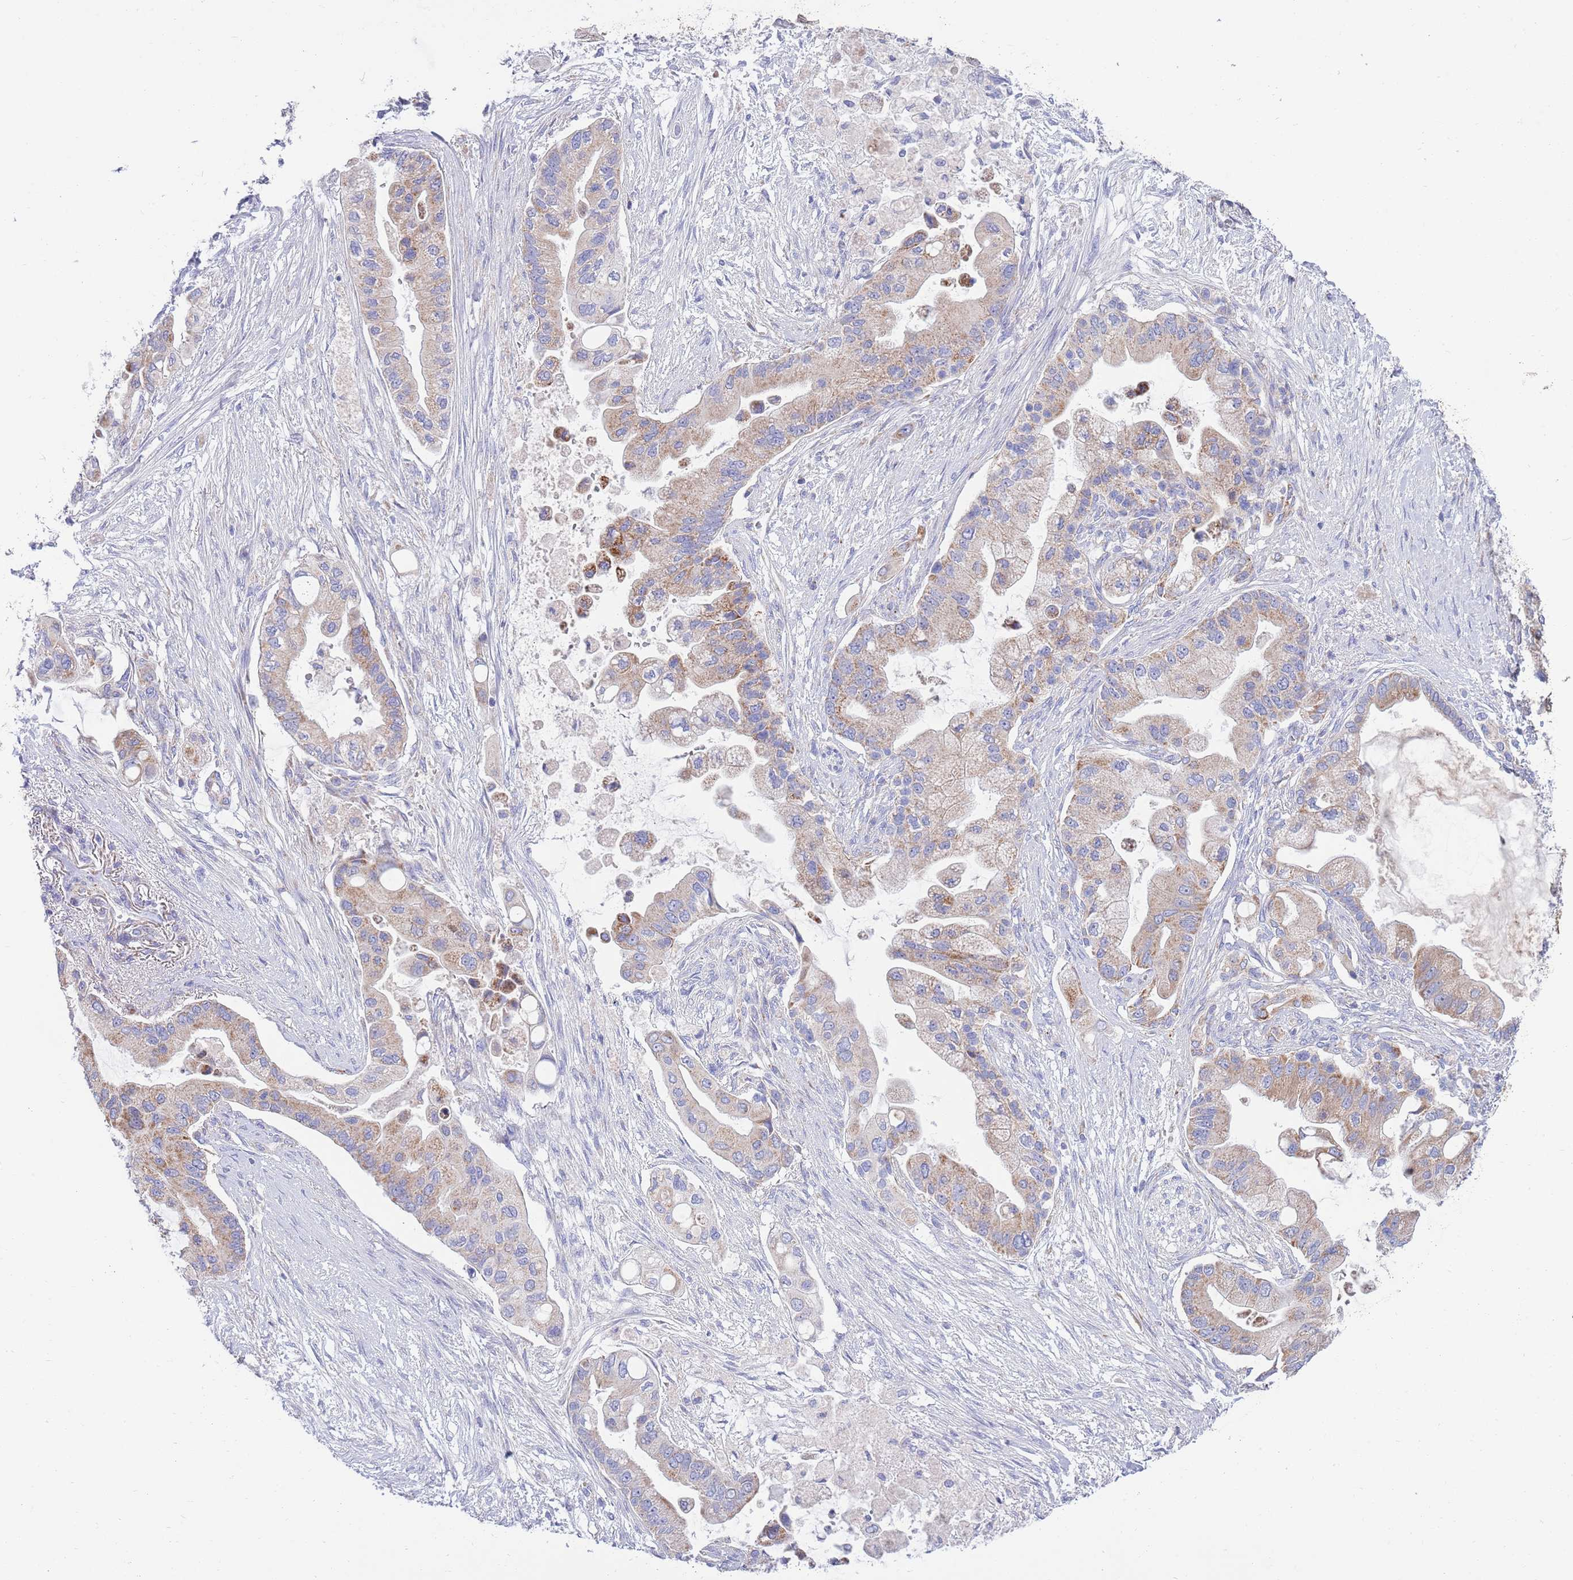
{"staining": {"intensity": "weak", "quantity": ">75%", "location": "cytoplasmic/membranous"}, "tissue": "pancreatic cancer", "cell_type": "Tumor cells", "image_type": "cancer", "snomed": [{"axis": "morphology", "description": "Adenocarcinoma, NOS"}, {"axis": "topography", "description": "Pancreas"}], "caption": "A low amount of weak cytoplasmic/membranous staining is appreciated in about >75% of tumor cells in pancreatic adenocarcinoma tissue.", "gene": "EMC8", "patient": {"sex": "male", "age": 57}}